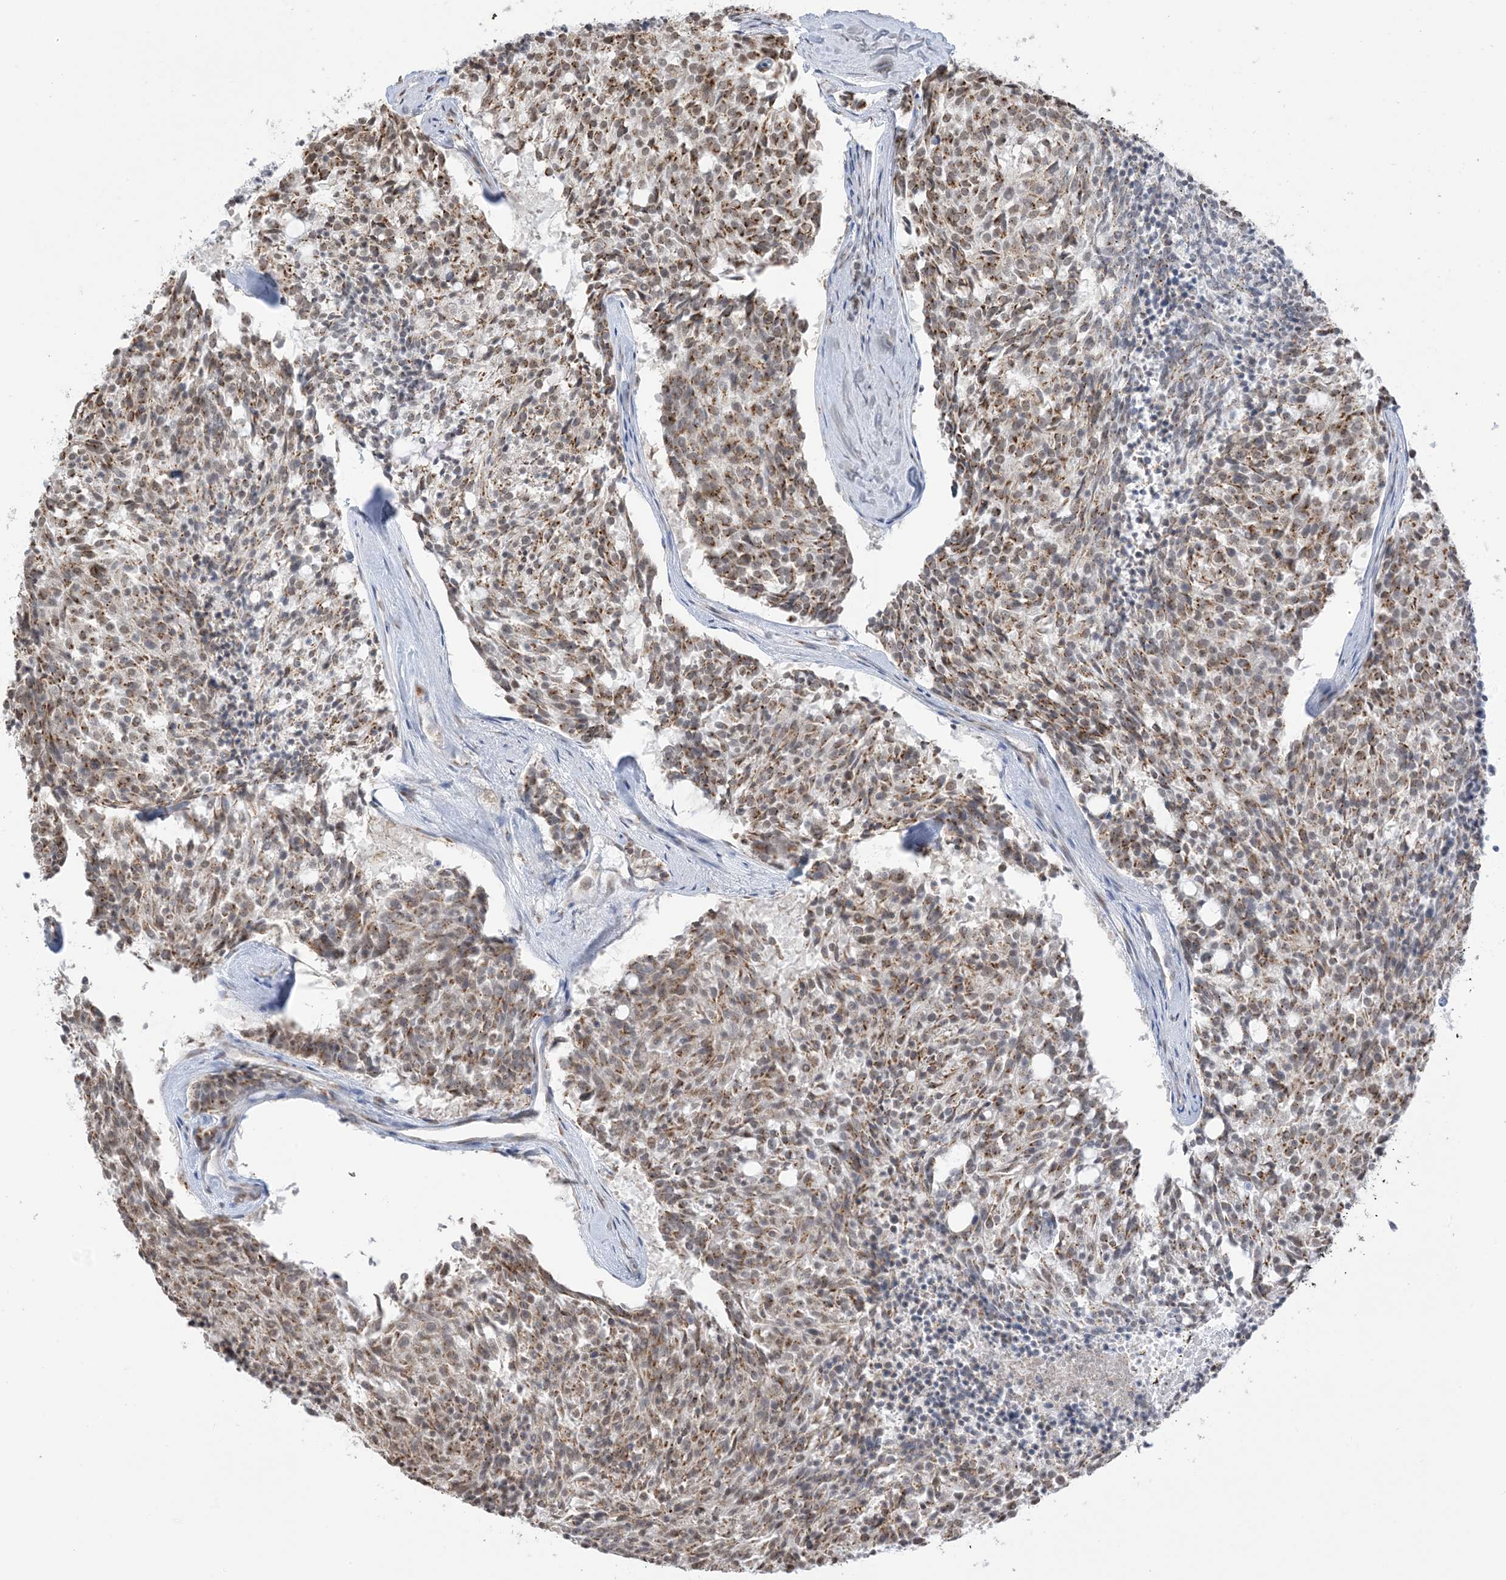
{"staining": {"intensity": "moderate", "quantity": ">75%", "location": "cytoplasmic/membranous"}, "tissue": "carcinoid", "cell_type": "Tumor cells", "image_type": "cancer", "snomed": [{"axis": "morphology", "description": "Carcinoid, malignant, NOS"}, {"axis": "topography", "description": "Pancreas"}], "caption": "Immunohistochemistry histopathology image of neoplastic tissue: malignant carcinoid stained using immunohistochemistry exhibits medium levels of moderate protein expression localized specifically in the cytoplasmic/membranous of tumor cells, appearing as a cytoplasmic/membranous brown color.", "gene": "GPR107", "patient": {"sex": "female", "age": 54}}